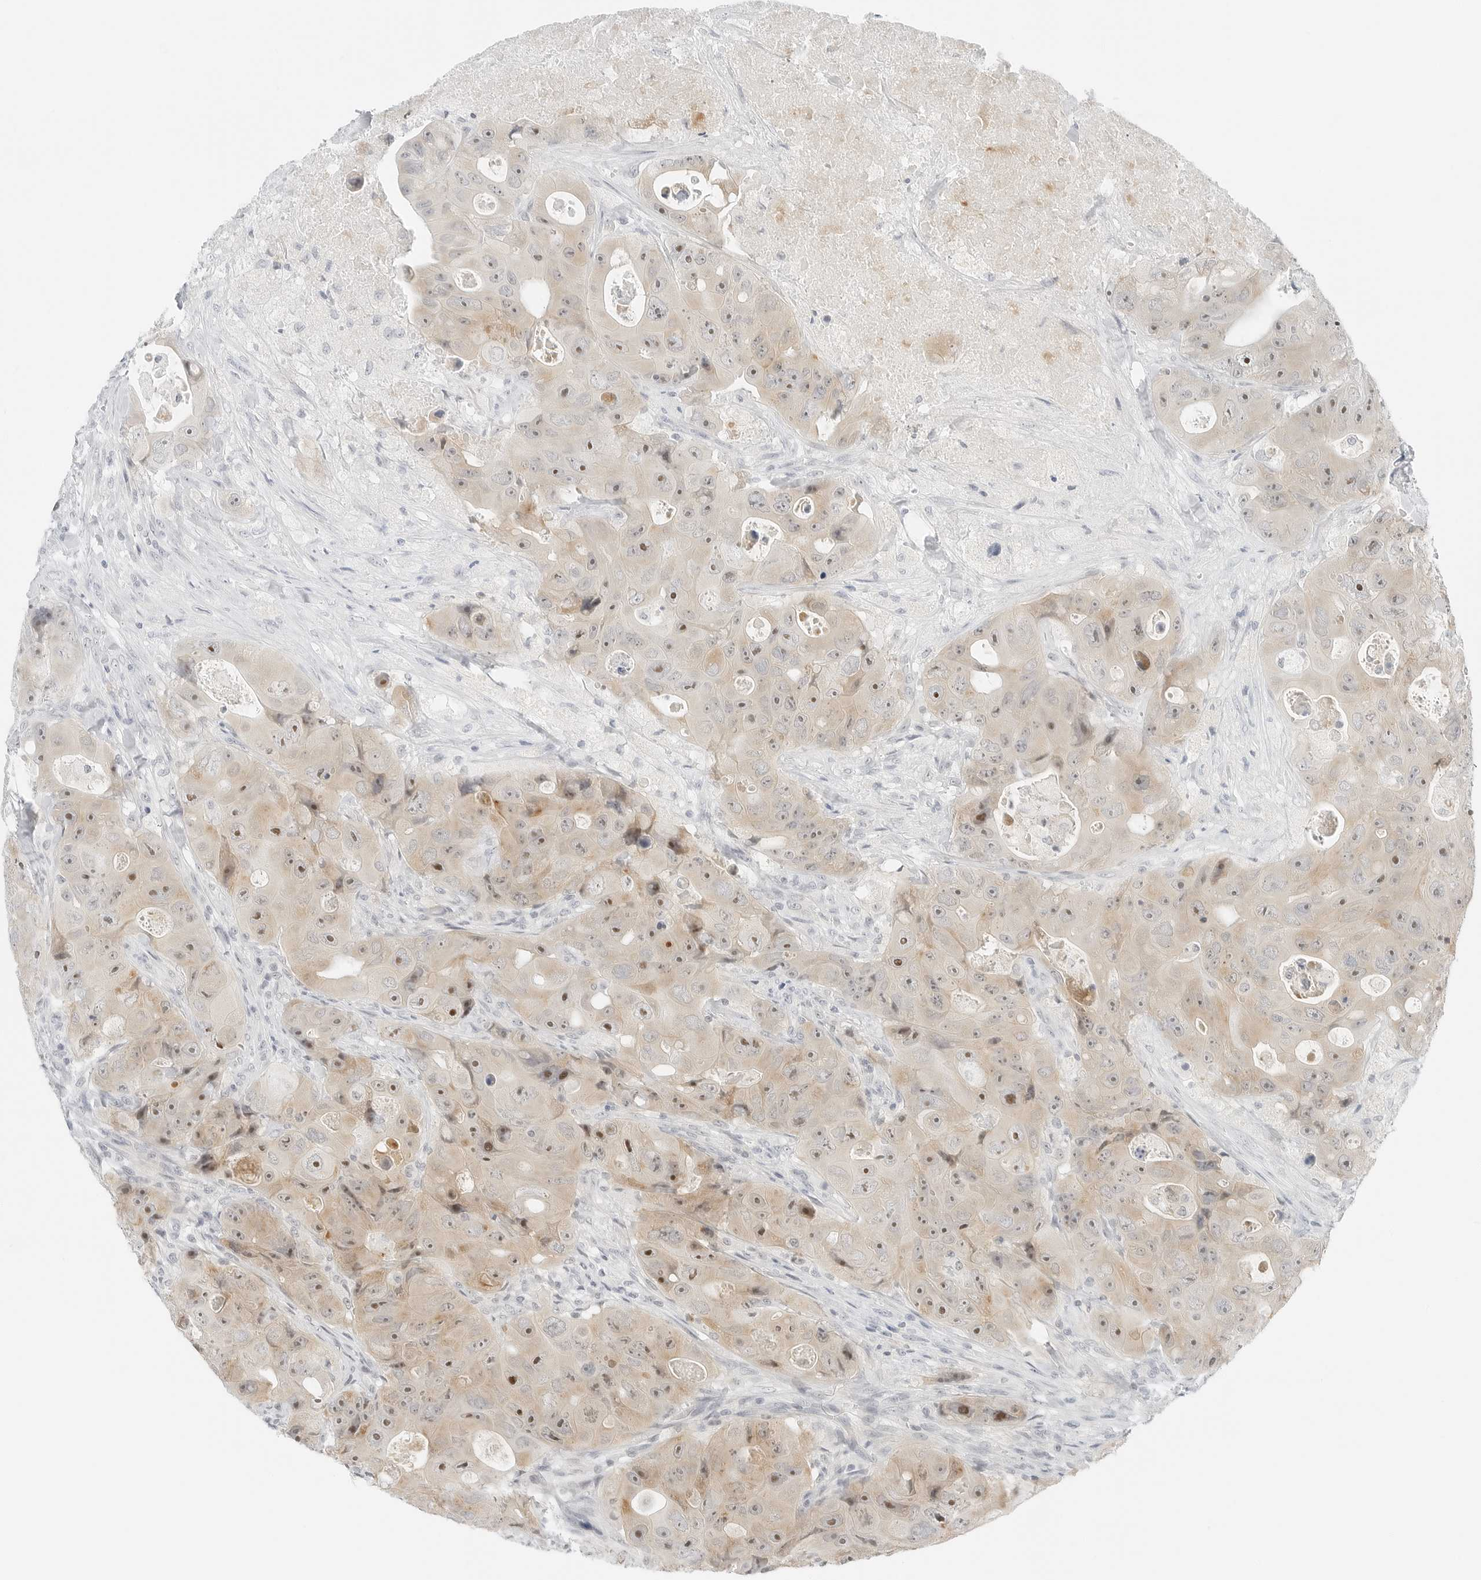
{"staining": {"intensity": "moderate", "quantity": "25%-75%", "location": "cytoplasmic/membranous,nuclear"}, "tissue": "colorectal cancer", "cell_type": "Tumor cells", "image_type": "cancer", "snomed": [{"axis": "morphology", "description": "Adenocarcinoma, NOS"}, {"axis": "topography", "description": "Colon"}], "caption": "Tumor cells demonstrate medium levels of moderate cytoplasmic/membranous and nuclear staining in approximately 25%-75% of cells in human colorectal cancer.", "gene": "CCSAP", "patient": {"sex": "female", "age": 46}}